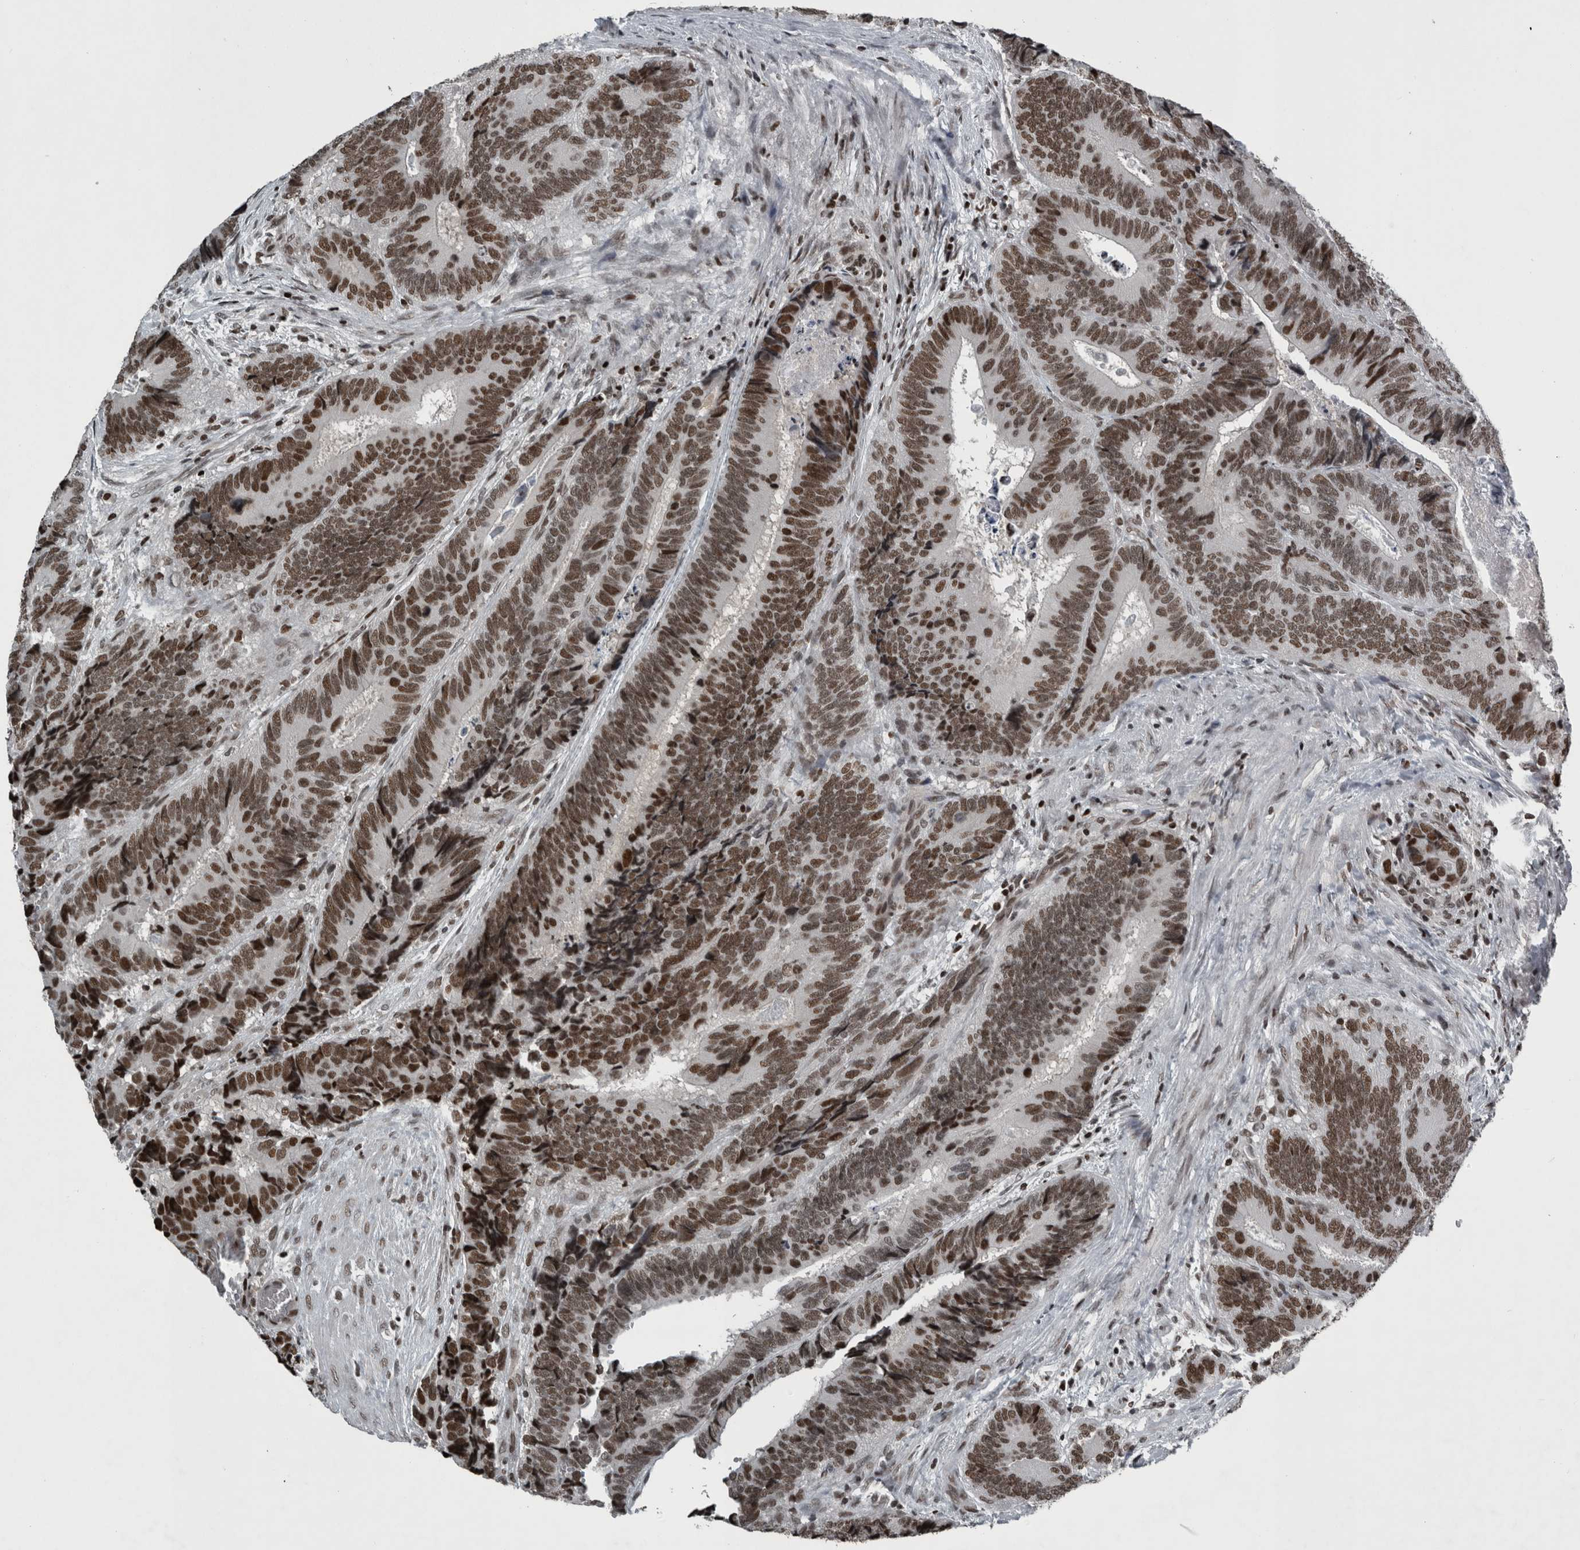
{"staining": {"intensity": "moderate", "quantity": ">75%", "location": "nuclear"}, "tissue": "colorectal cancer", "cell_type": "Tumor cells", "image_type": "cancer", "snomed": [{"axis": "morphology", "description": "Inflammation, NOS"}, {"axis": "morphology", "description": "Adenocarcinoma, NOS"}, {"axis": "topography", "description": "Colon"}], "caption": "Protein expression analysis of adenocarcinoma (colorectal) shows moderate nuclear staining in approximately >75% of tumor cells.", "gene": "UNC50", "patient": {"sex": "male", "age": 72}}